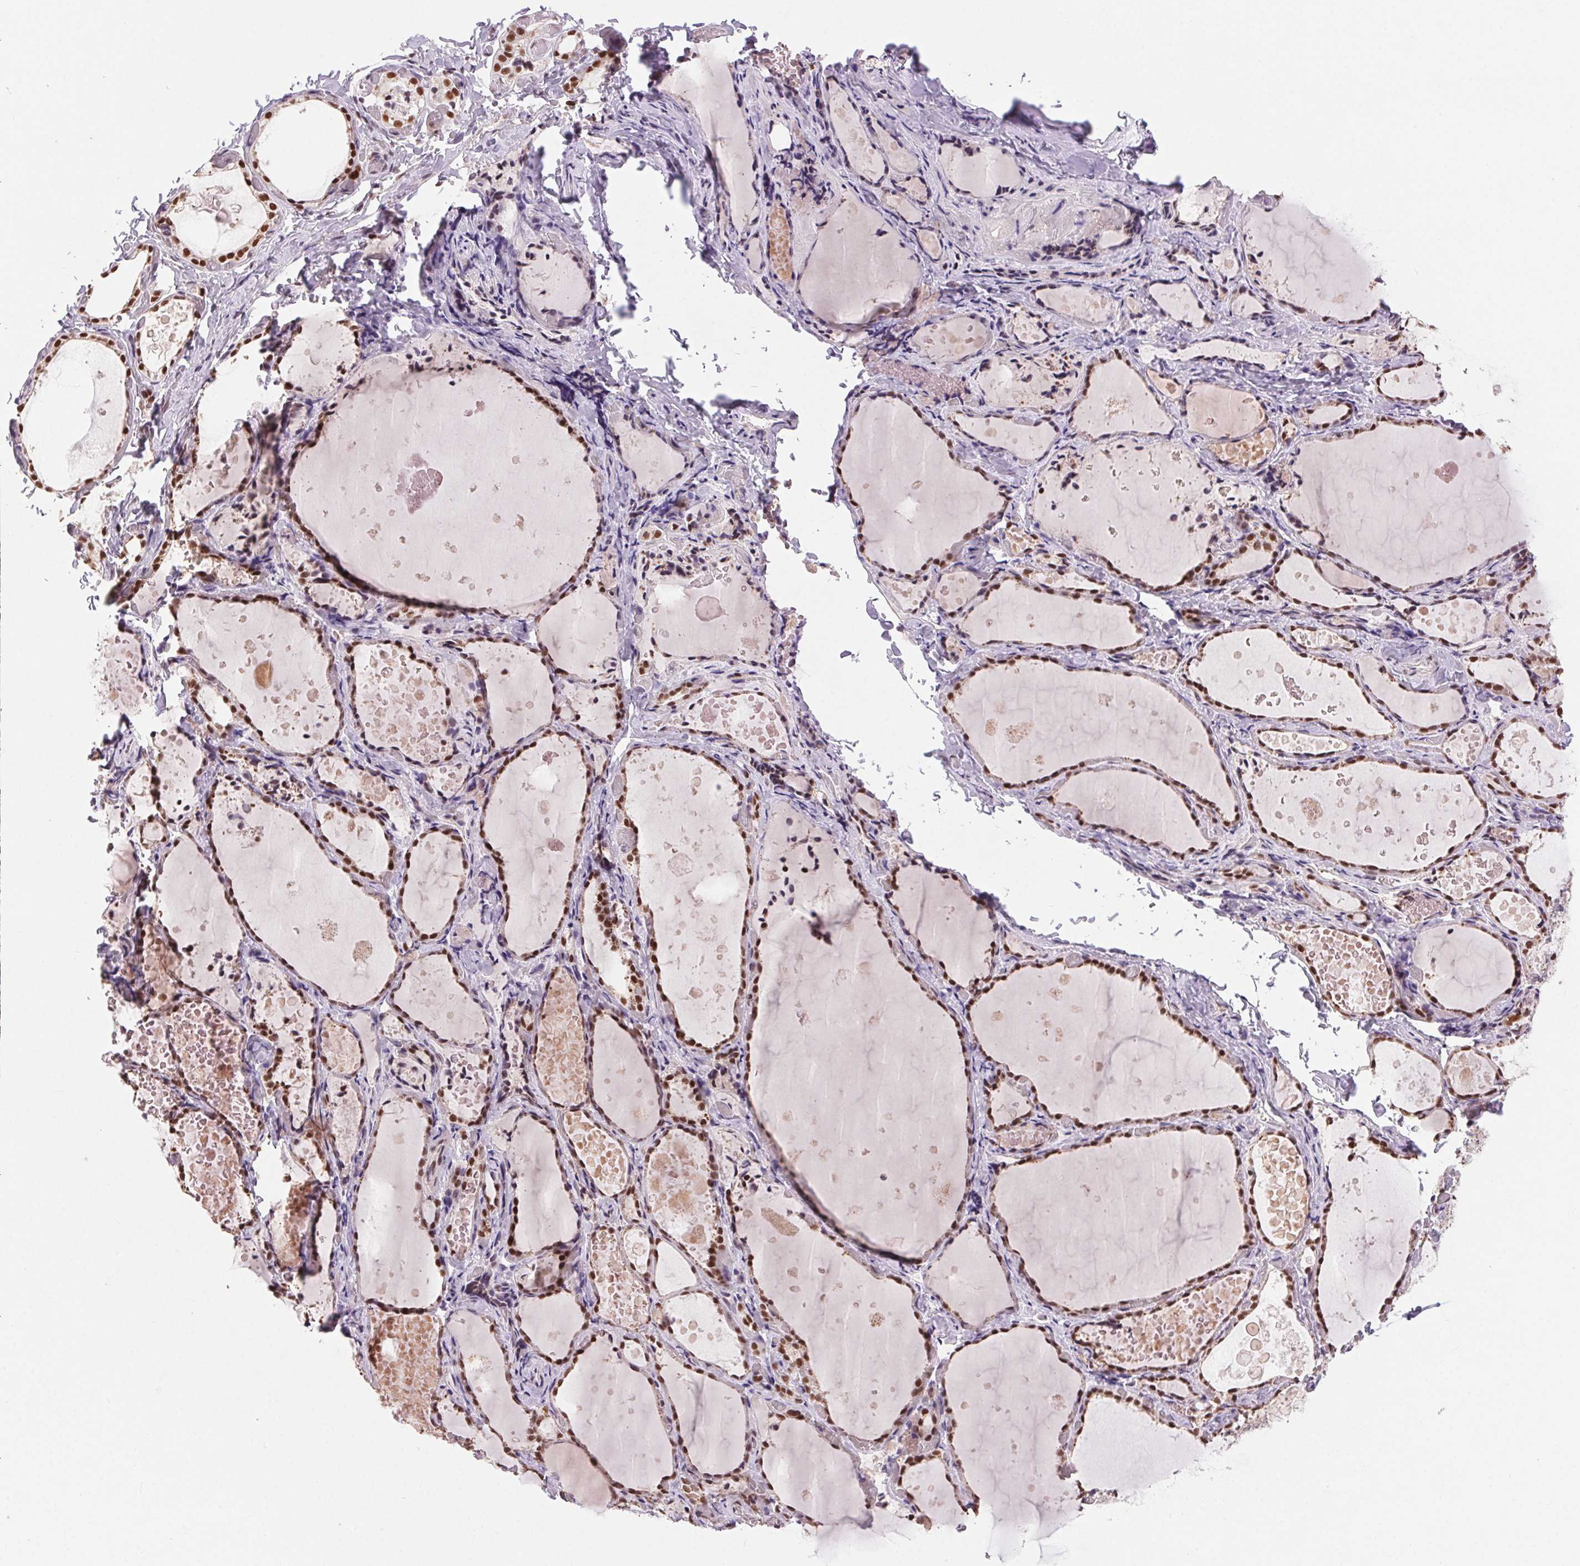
{"staining": {"intensity": "strong", "quantity": ">75%", "location": "nuclear"}, "tissue": "thyroid gland", "cell_type": "Glandular cells", "image_type": "normal", "snomed": [{"axis": "morphology", "description": "Normal tissue, NOS"}, {"axis": "topography", "description": "Thyroid gland"}], "caption": "An IHC histopathology image of normal tissue is shown. Protein staining in brown labels strong nuclear positivity in thyroid gland within glandular cells.", "gene": "CD2BP2", "patient": {"sex": "female", "age": 56}}